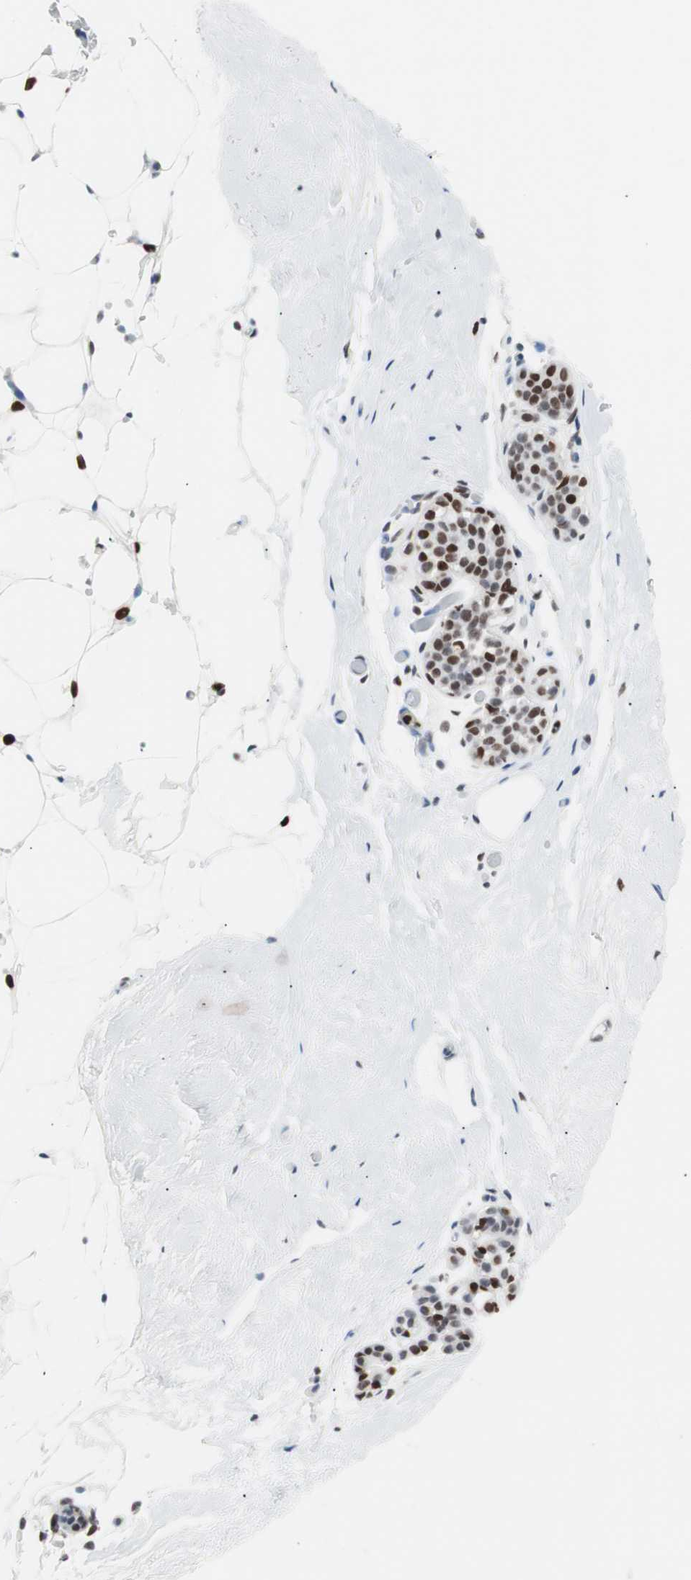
{"staining": {"intensity": "moderate", "quantity": ">75%", "location": "nuclear"}, "tissue": "breast", "cell_type": "Adipocytes", "image_type": "normal", "snomed": [{"axis": "morphology", "description": "Normal tissue, NOS"}, {"axis": "topography", "description": "Breast"}], "caption": "Normal breast was stained to show a protein in brown. There is medium levels of moderate nuclear staining in approximately >75% of adipocytes.", "gene": "CEBPB", "patient": {"sex": "female", "age": 75}}